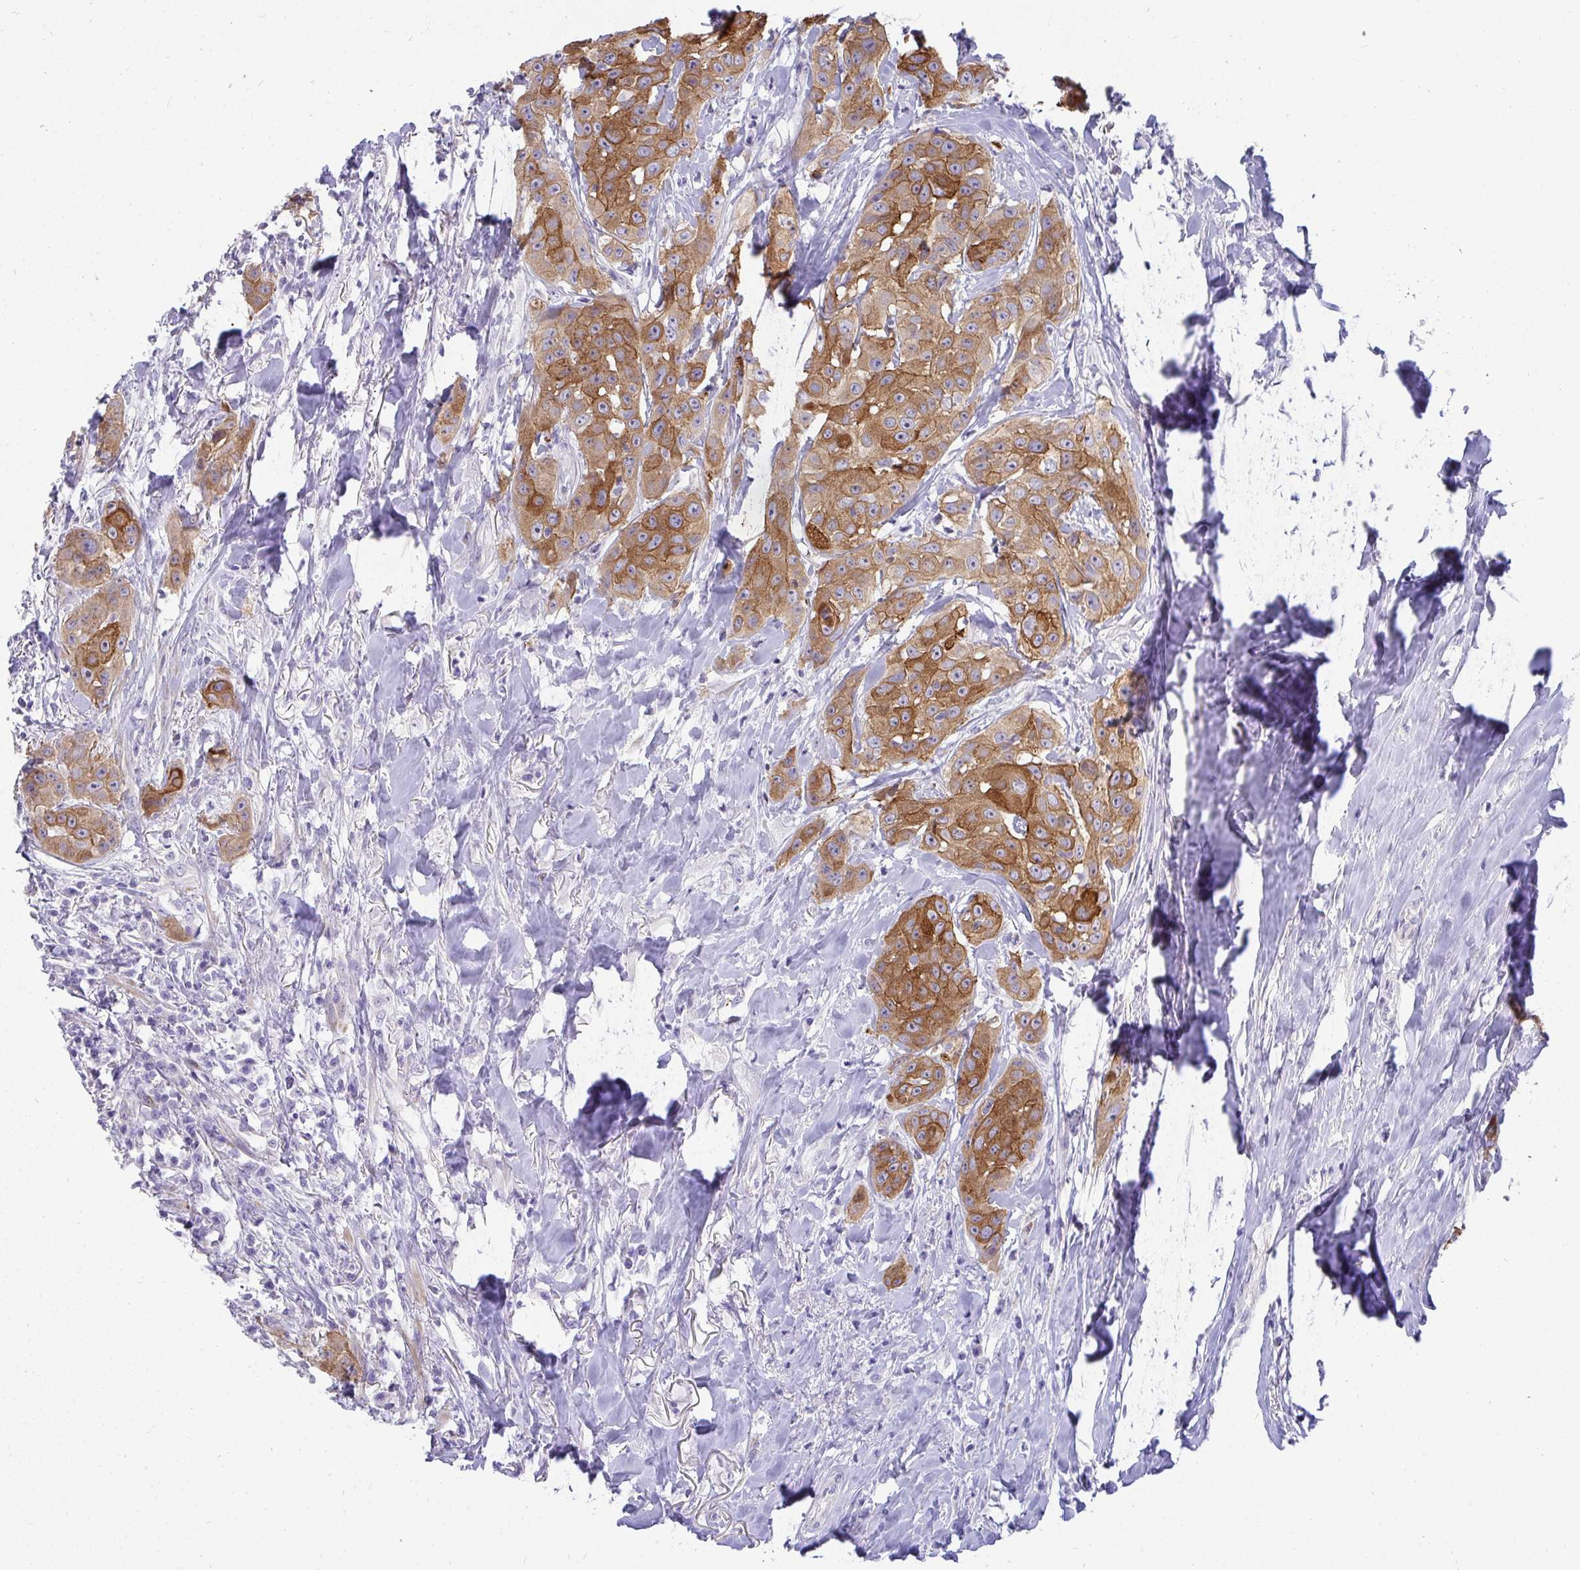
{"staining": {"intensity": "strong", "quantity": ">75%", "location": "cytoplasmic/membranous"}, "tissue": "head and neck cancer", "cell_type": "Tumor cells", "image_type": "cancer", "snomed": [{"axis": "morphology", "description": "Squamous cell carcinoma, NOS"}, {"axis": "topography", "description": "Head-Neck"}], "caption": "Protein expression analysis of squamous cell carcinoma (head and neck) exhibits strong cytoplasmic/membranous expression in about >75% of tumor cells.", "gene": "AK5", "patient": {"sex": "male", "age": 83}}